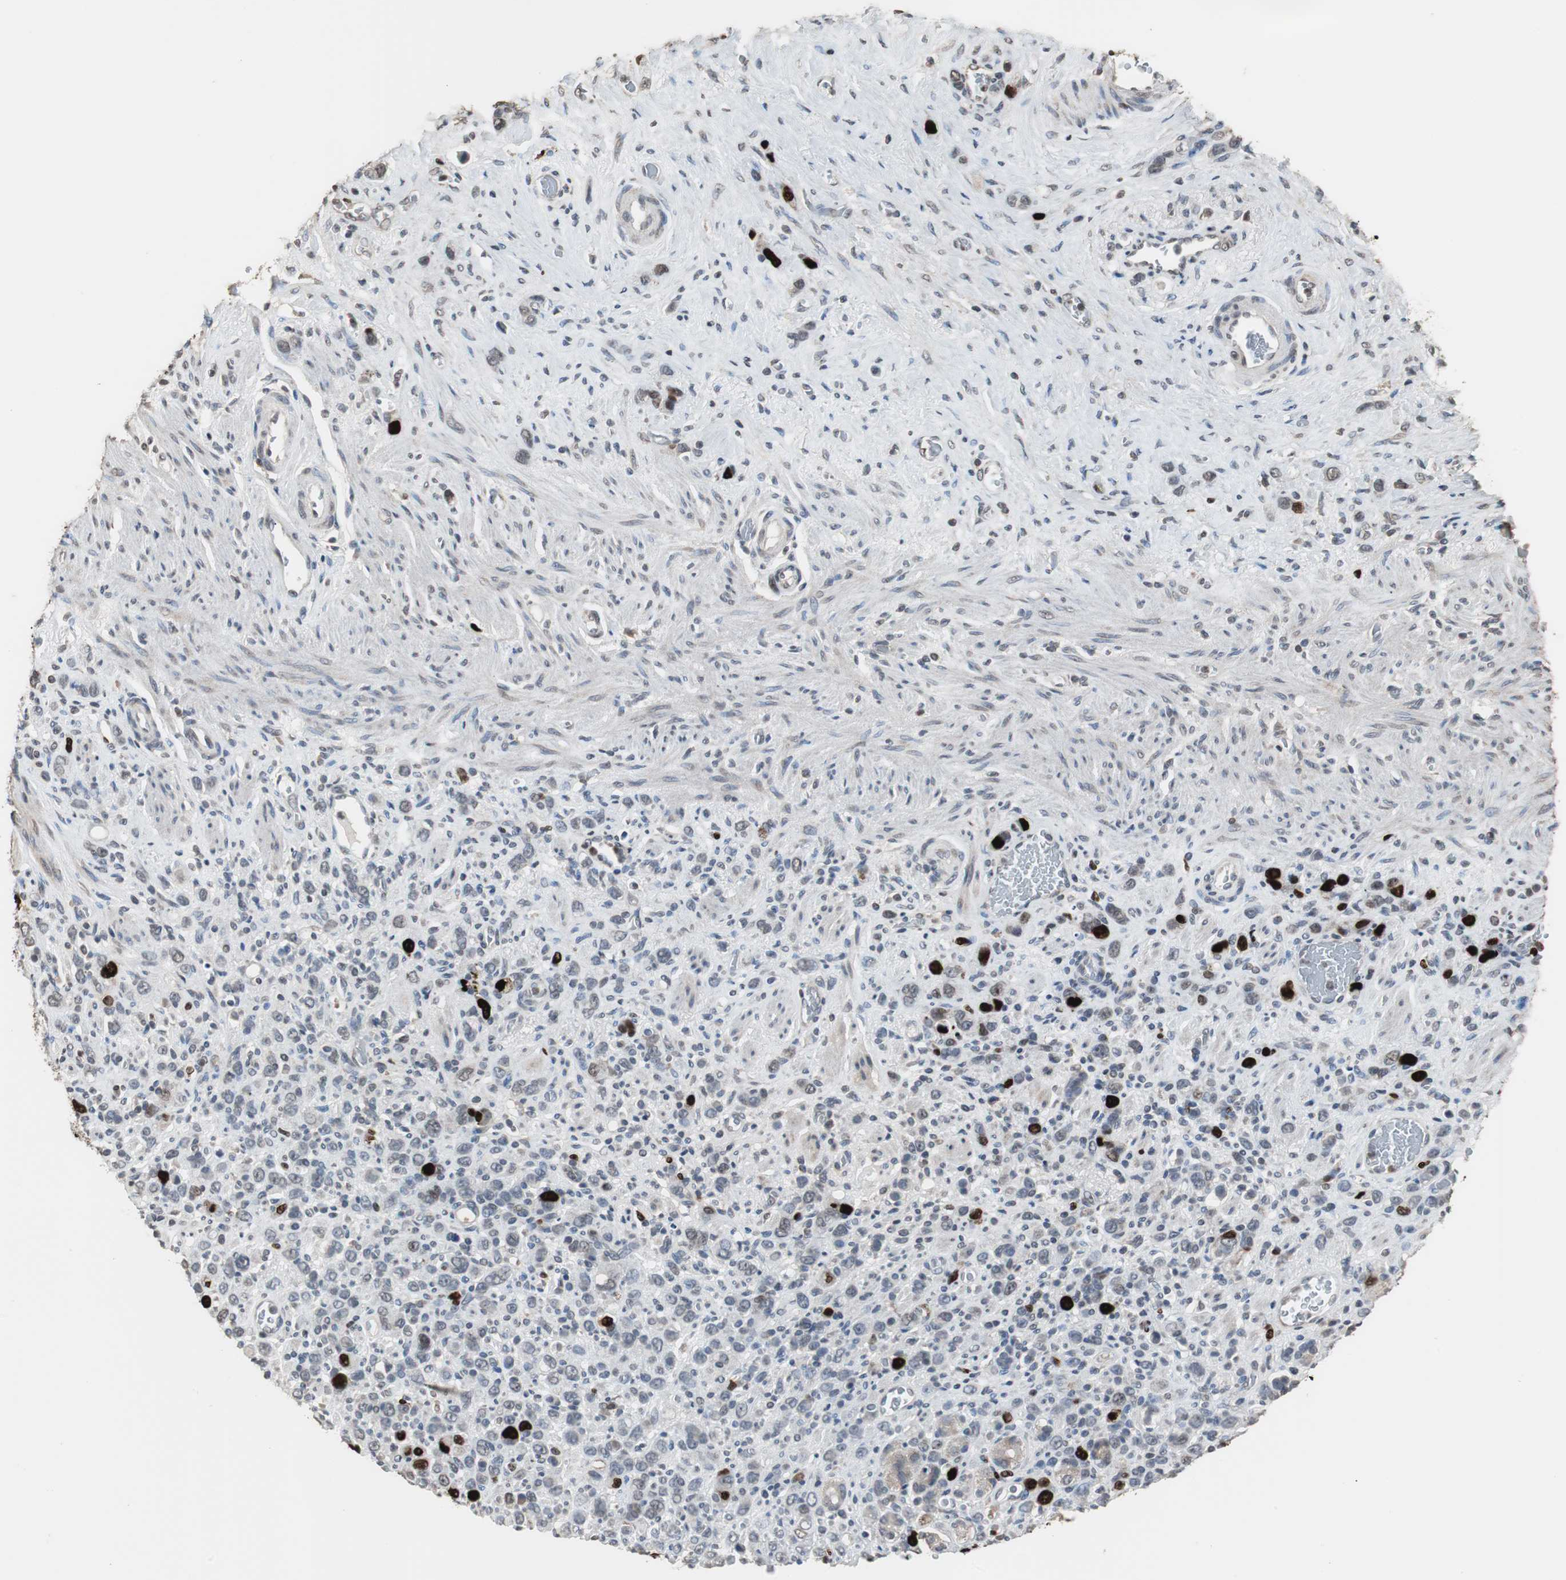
{"staining": {"intensity": "strong", "quantity": "<25%", "location": "nuclear"}, "tissue": "stomach cancer", "cell_type": "Tumor cells", "image_type": "cancer", "snomed": [{"axis": "morphology", "description": "Normal tissue, NOS"}, {"axis": "morphology", "description": "Adenocarcinoma, NOS"}, {"axis": "morphology", "description": "Adenocarcinoma, High grade"}, {"axis": "topography", "description": "Stomach, upper"}, {"axis": "topography", "description": "Stomach"}], "caption": "Immunohistochemical staining of human adenocarcinoma (stomach) shows strong nuclear protein positivity in approximately <25% of tumor cells.", "gene": "TOP2A", "patient": {"sex": "female", "age": 65}}